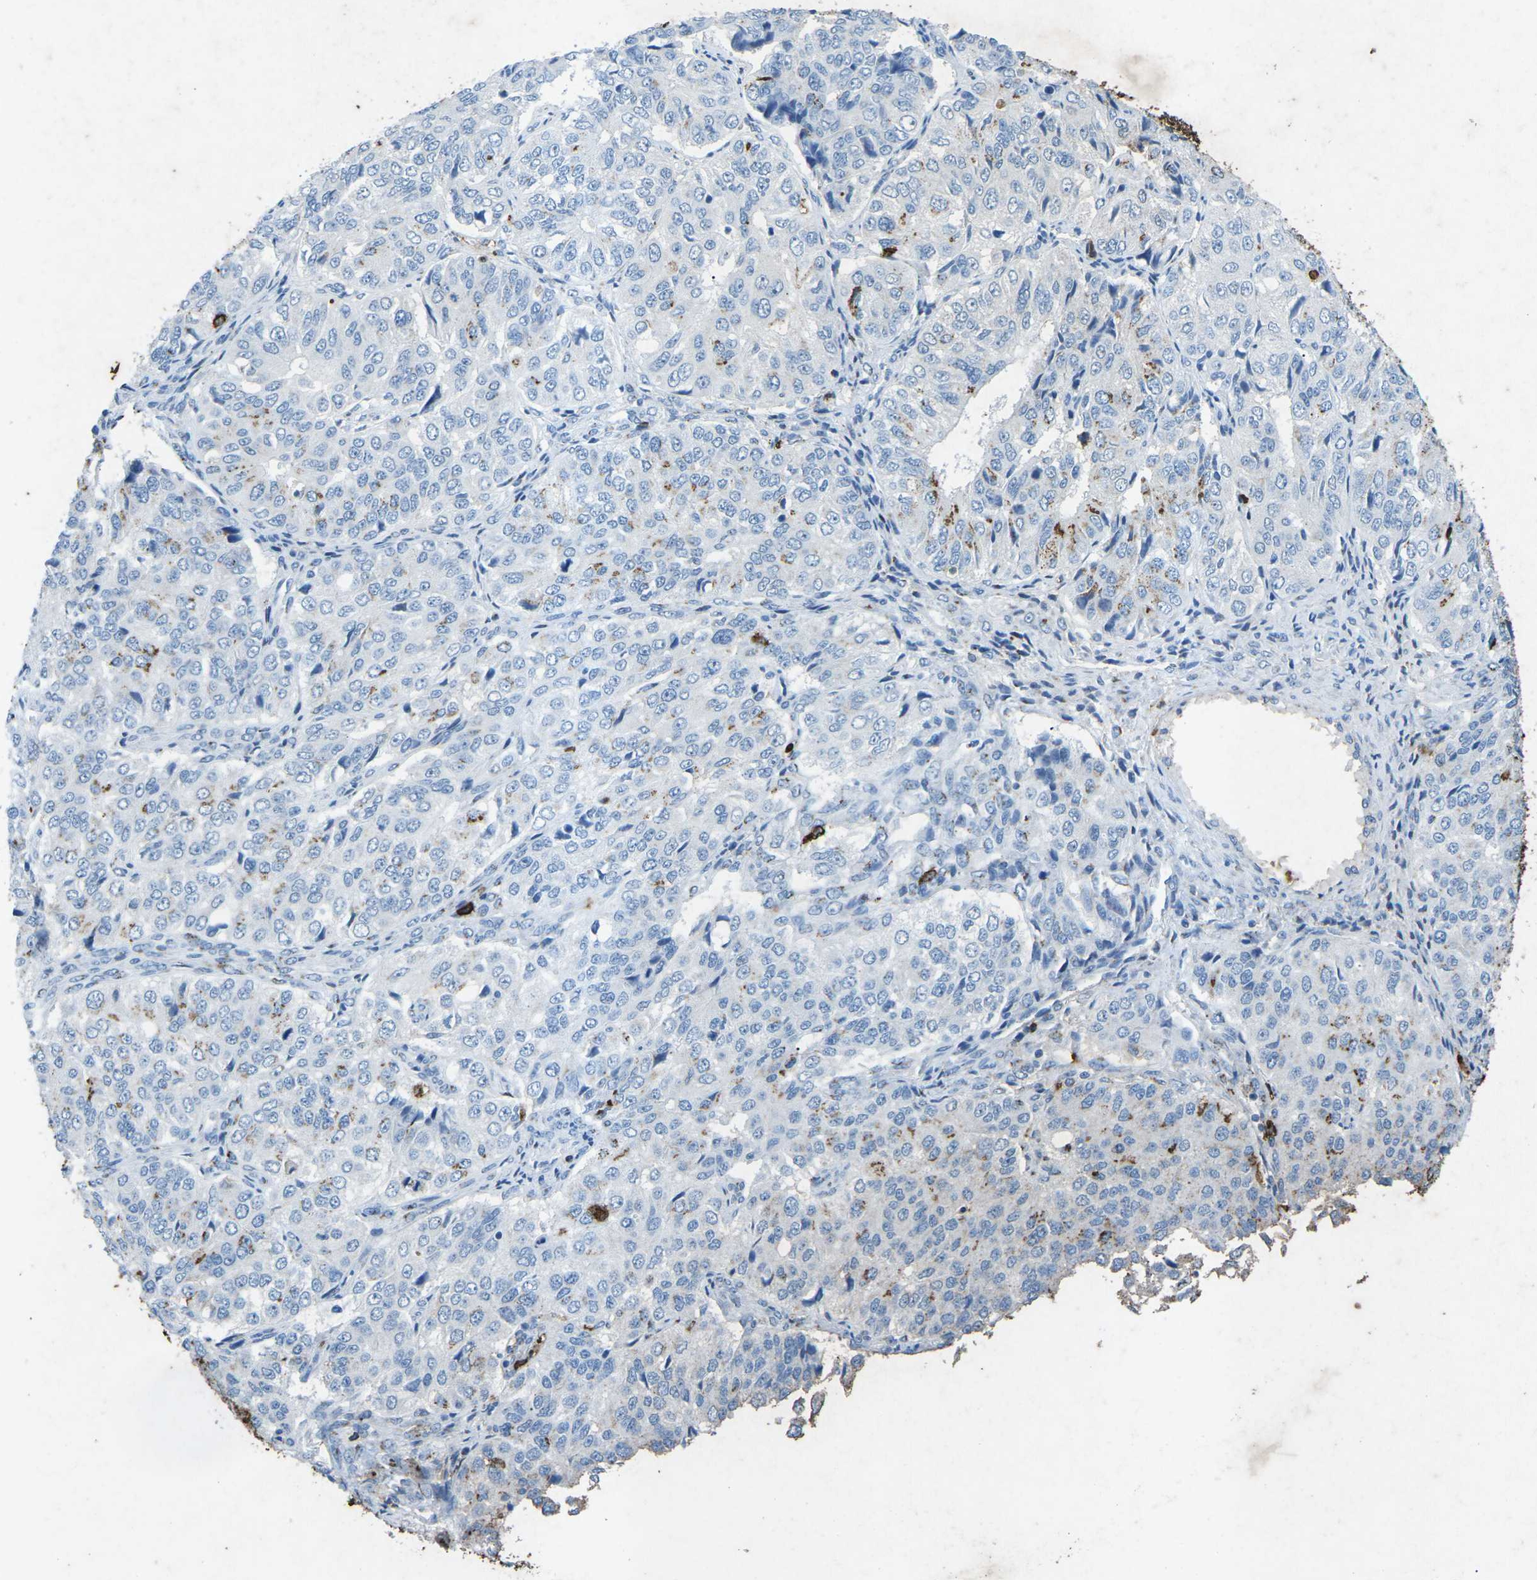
{"staining": {"intensity": "negative", "quantity": "none", "location": "none"}, "tissue": "ovarian cancer", "cell_type": "Tumor cells", "image_type": "cancer", "snomed": [{"axis": "morphology", "description": "Carcinoma, endometroid"}, {"axis": "topography", "description": "Ovary"}], "caption": "IHC photomicrograph of human endometroid carcinoma (ovarian) stained for a protein (brown), which reveals no positivity in tumor cells.", "gene": "CTAGE1", "patient": {"sex": "female", "age": 51}}